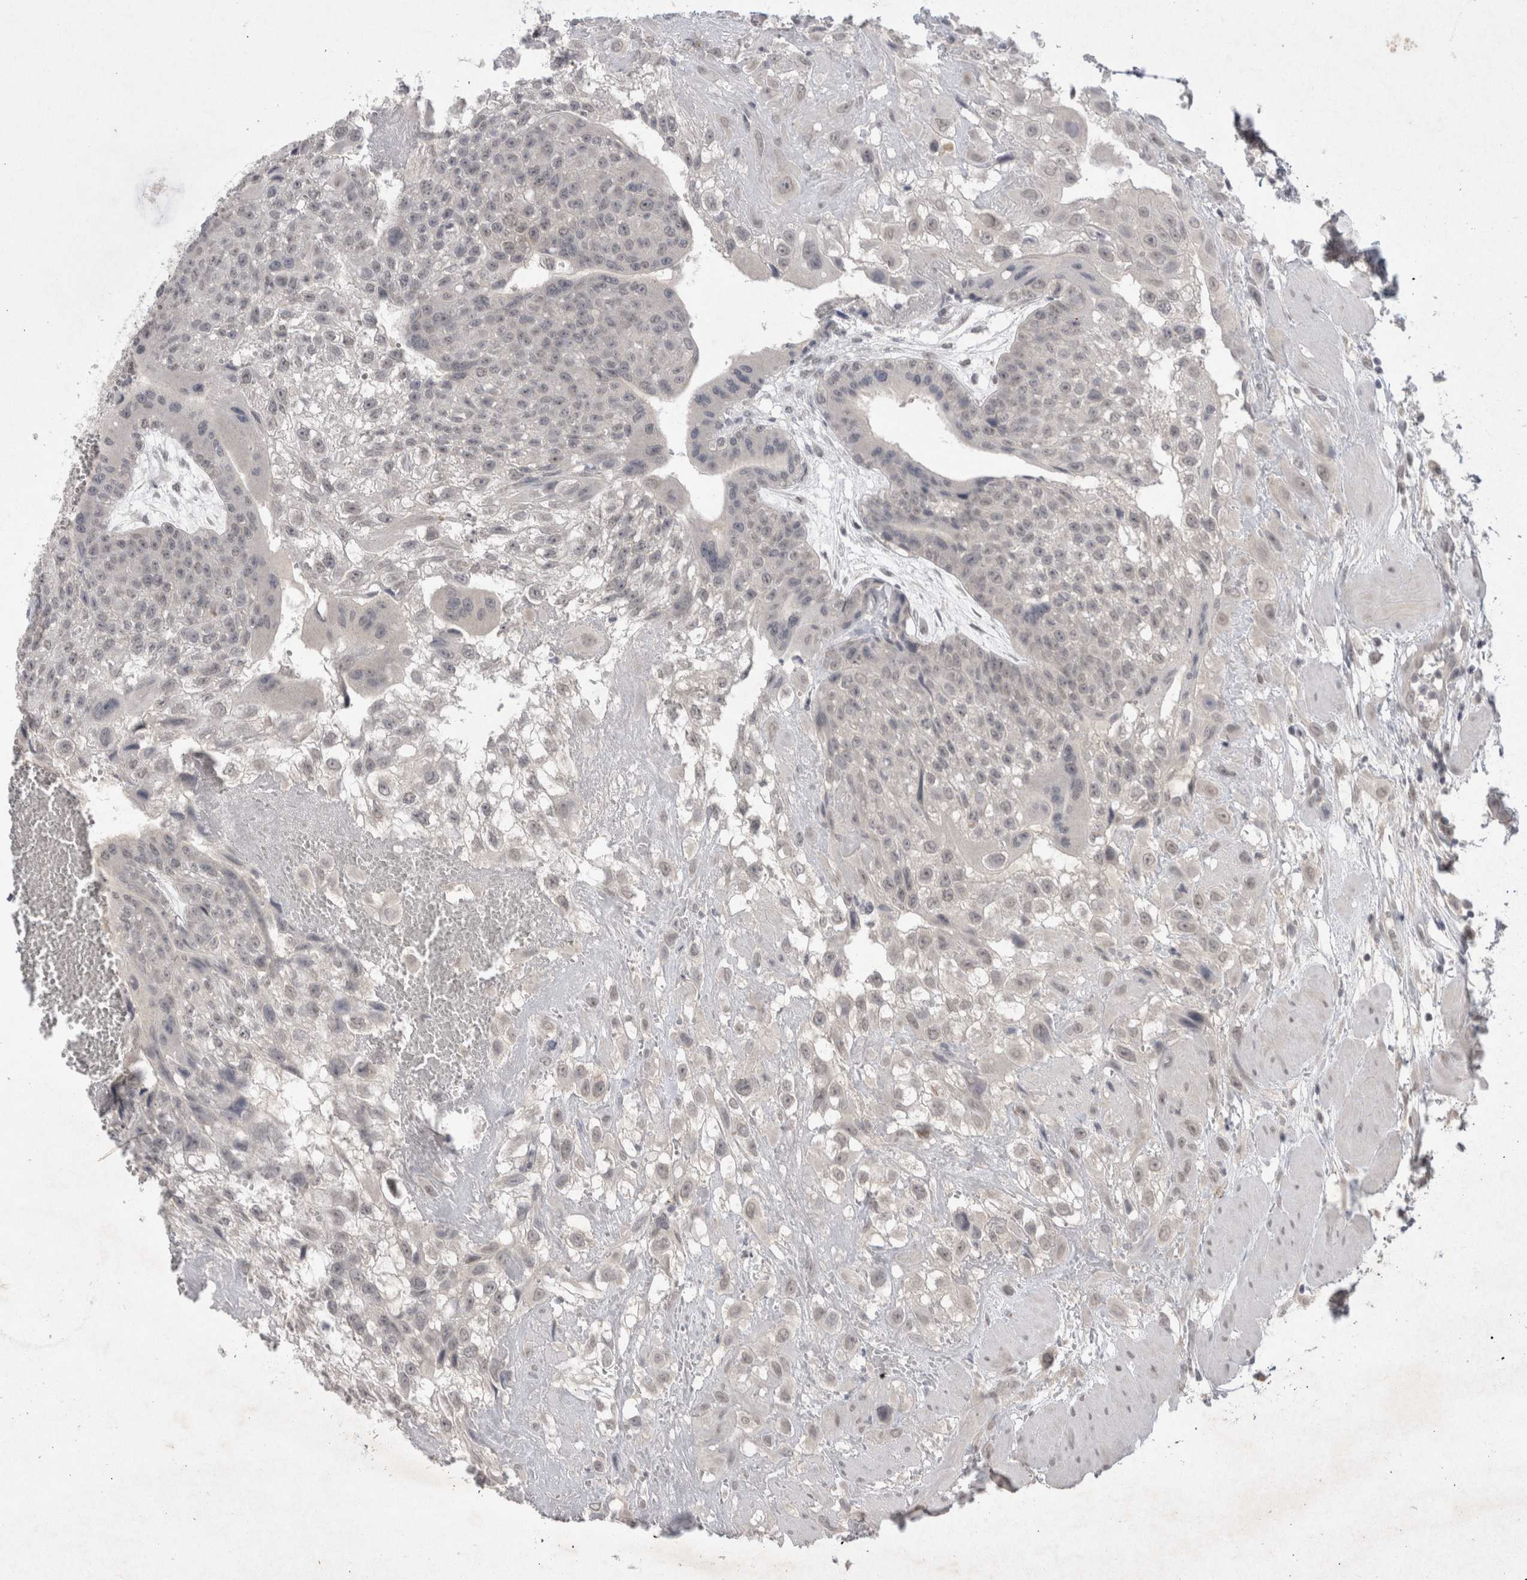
{"staining": {"intensity": "negative", "quantity": "none", "location": "none"}, "tissue": "fallopian tube", "cell_type": "Glandular cells", "image_type": "normal", "snomed": [{"axis": "morphology", "description": "Normal tissue, NOS"}, {"axis": "topography", "description": "Fallopian tube"}, {"axis": "topography", "description": "Placenta"}], "caption": "An immunohistochemistry micrograph of benign fallopian tube is shown. There is no staining in glandular cells of fallopian tube. Brightfield microscopy of immunohistochemistry stained with DAB (brown) and hematoxylin (blue), captured at high magnification.", "gene": "LYVE1", "patient": {"sex": "female", "age": 32}}